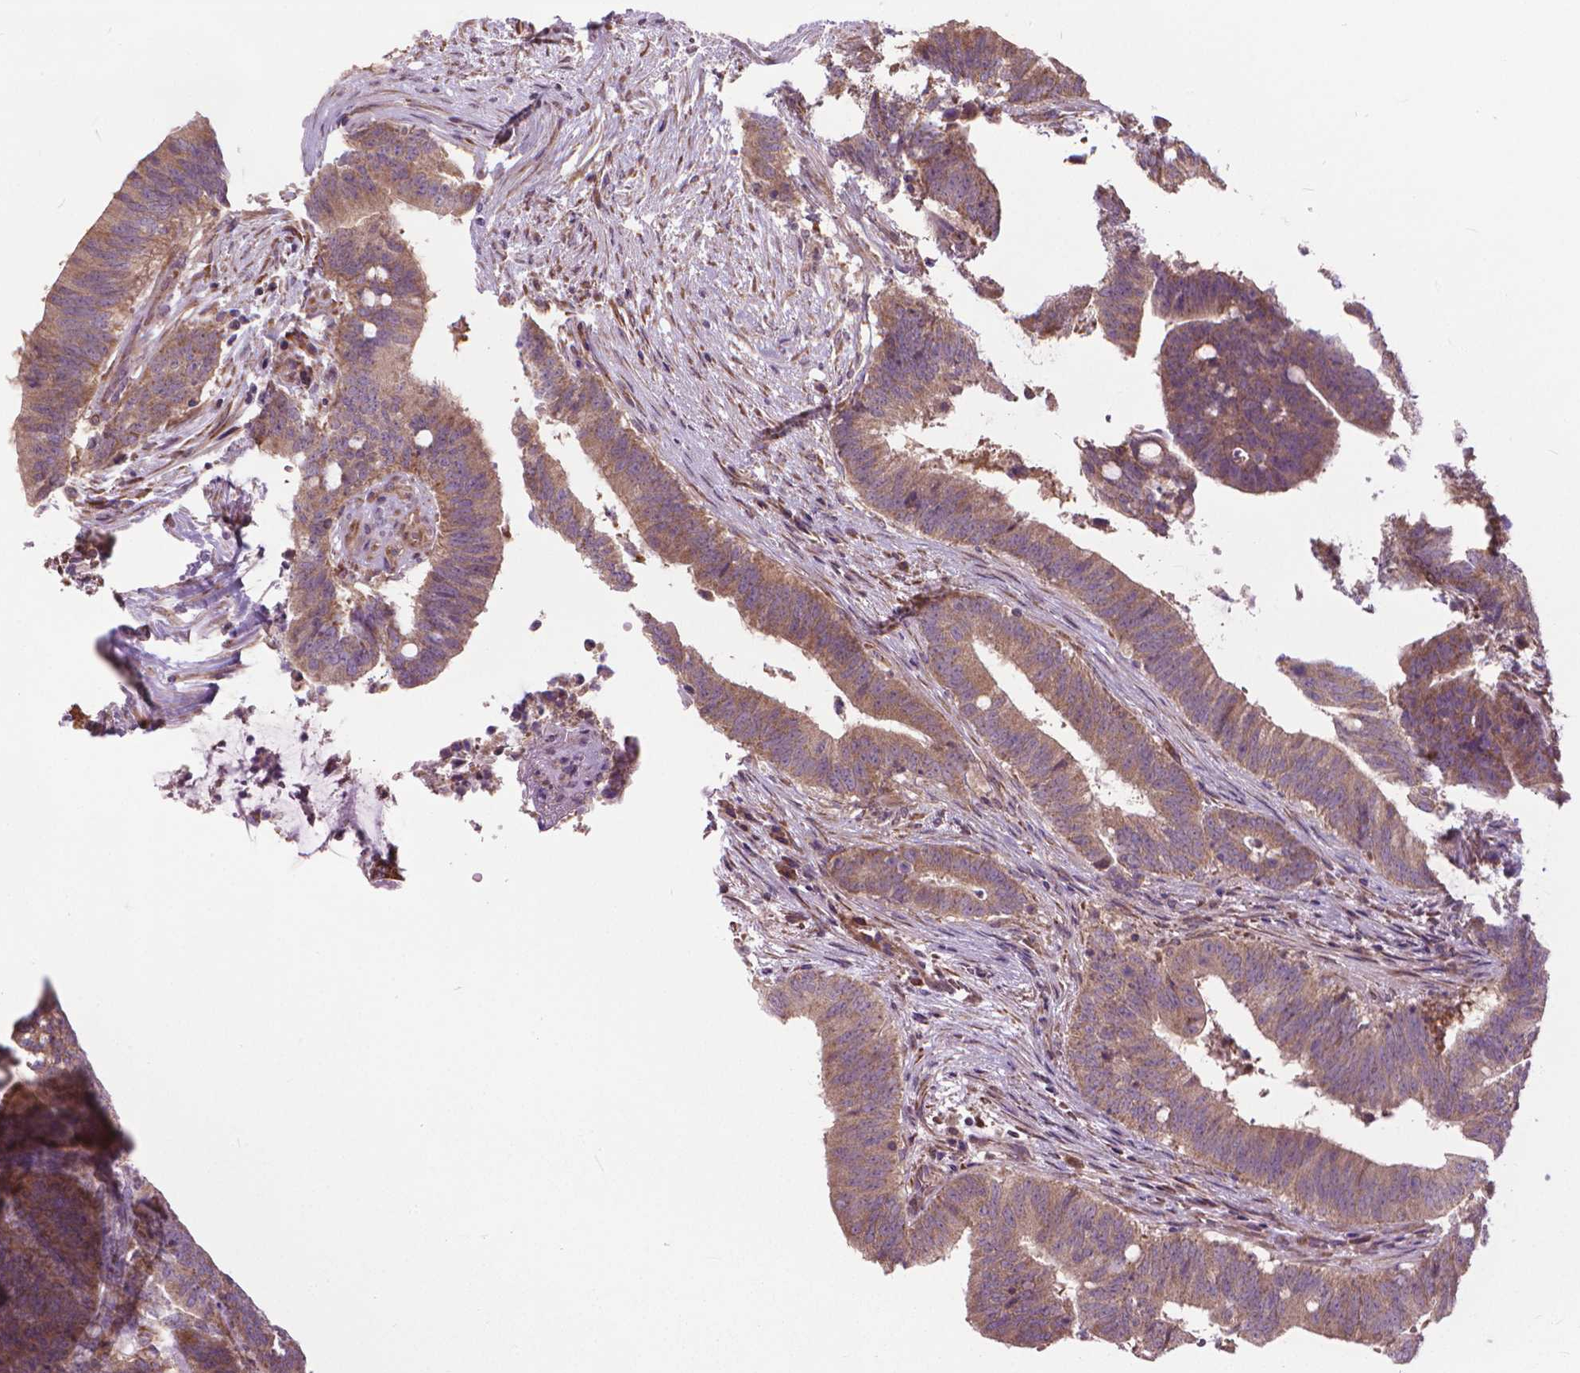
{"staining": {"intensity": "moderate", "quantity": ">75%", "location": "cytoplasmic/membranous"}, "tissue": "colorectal cancer", "cell_type": "Tumor cells", "image_type": "cancer", "snomed": [{"axis": "morphology", "description": "Adenocarcinoma, NOS"}, {"axis": "topography", "description": "Colon"}], "caption": "Moderate cytoplasmic/membranous expression for a protein is appreciated in approximately >75% of tumor cells of colorectal adenocarcinoma using immunohistochemistry (IHC).", "gene": "NUDT1", "patient": {"sex": "female", "age": 43}}